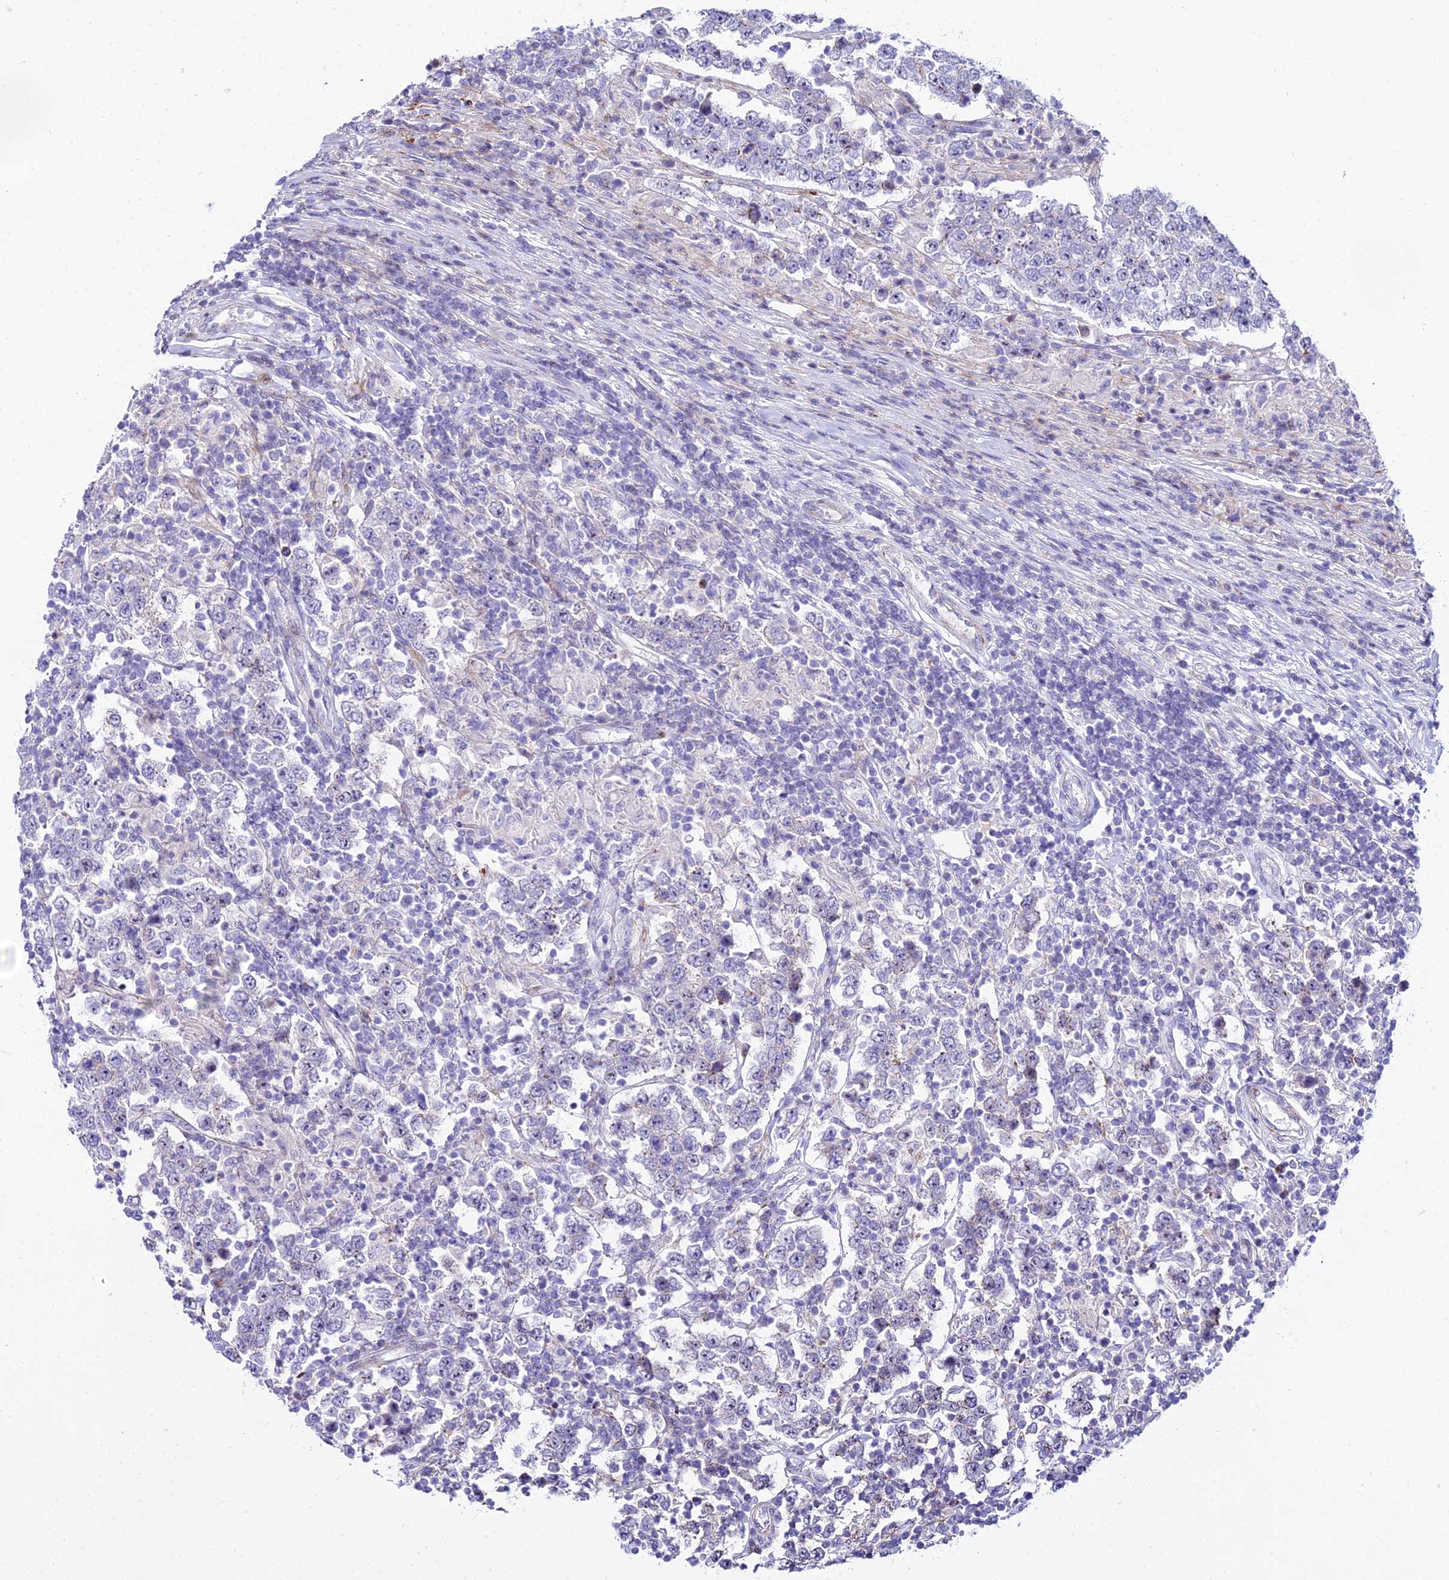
{"staining": {"intensity": "negative", "quantity": "none", "location": "none"}, "tissue": "testis cancer", "cell_type": "Tumor cells", "image_type": "cancer", "snomed": [{"axis": "morphology", "description": "Normal tissue, NOS"}, {"axis": "morphology", "description": "Urothelial carcinoma, High grade"}, {"axis": "morphology", "description": "Seminoma, NOS"}, {"axis": "morphology", "description": "Carcinoma, Embryonal, NOS"}, {"axis": "topography", "description": "Urinary bladder"}, {"axis": "topography", "description": "Testis"}], "caption": "There is no significant staining in tumor cells of testis embryonal carcinoma.", "gene": "DLX1", "patient": {"sex": "male", "age": 41}}